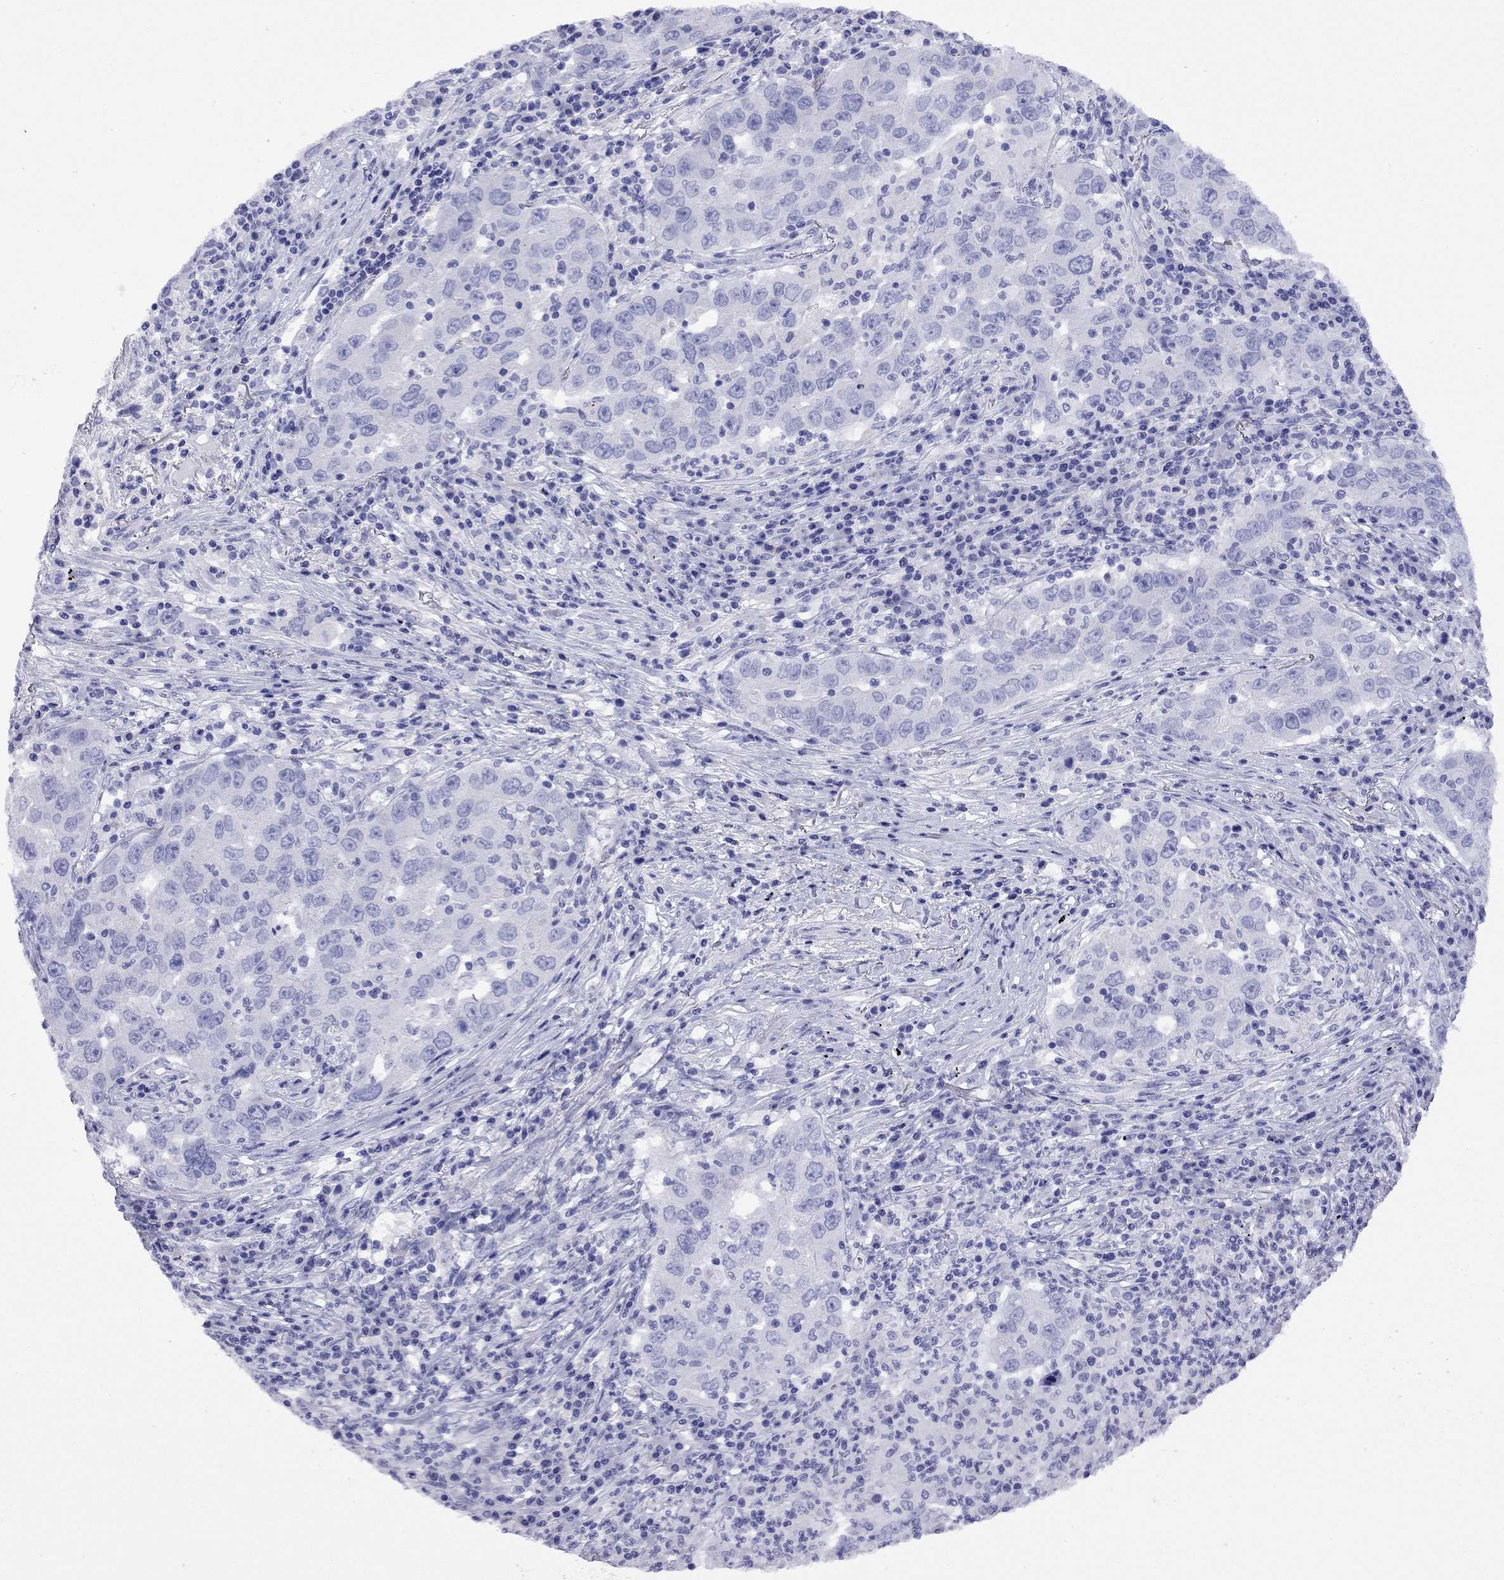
{"staining": {"intensity": "negative", "quantity": "none", "location": "none"}, "tissue": "lung cancer", "cell_type": "Tumor cells", "image_type": "cancer", "snomed": [{"axis": "morphology", "description": "Adenocarcinoma, NOS"}, {"axis": "topography", "description": "Lung"}], "caption": "Tumor cells show no significant positivity in lung adenocarcinoma.", "gene": "FIGLA", "patient": {"sex": "male", "age": 73}}